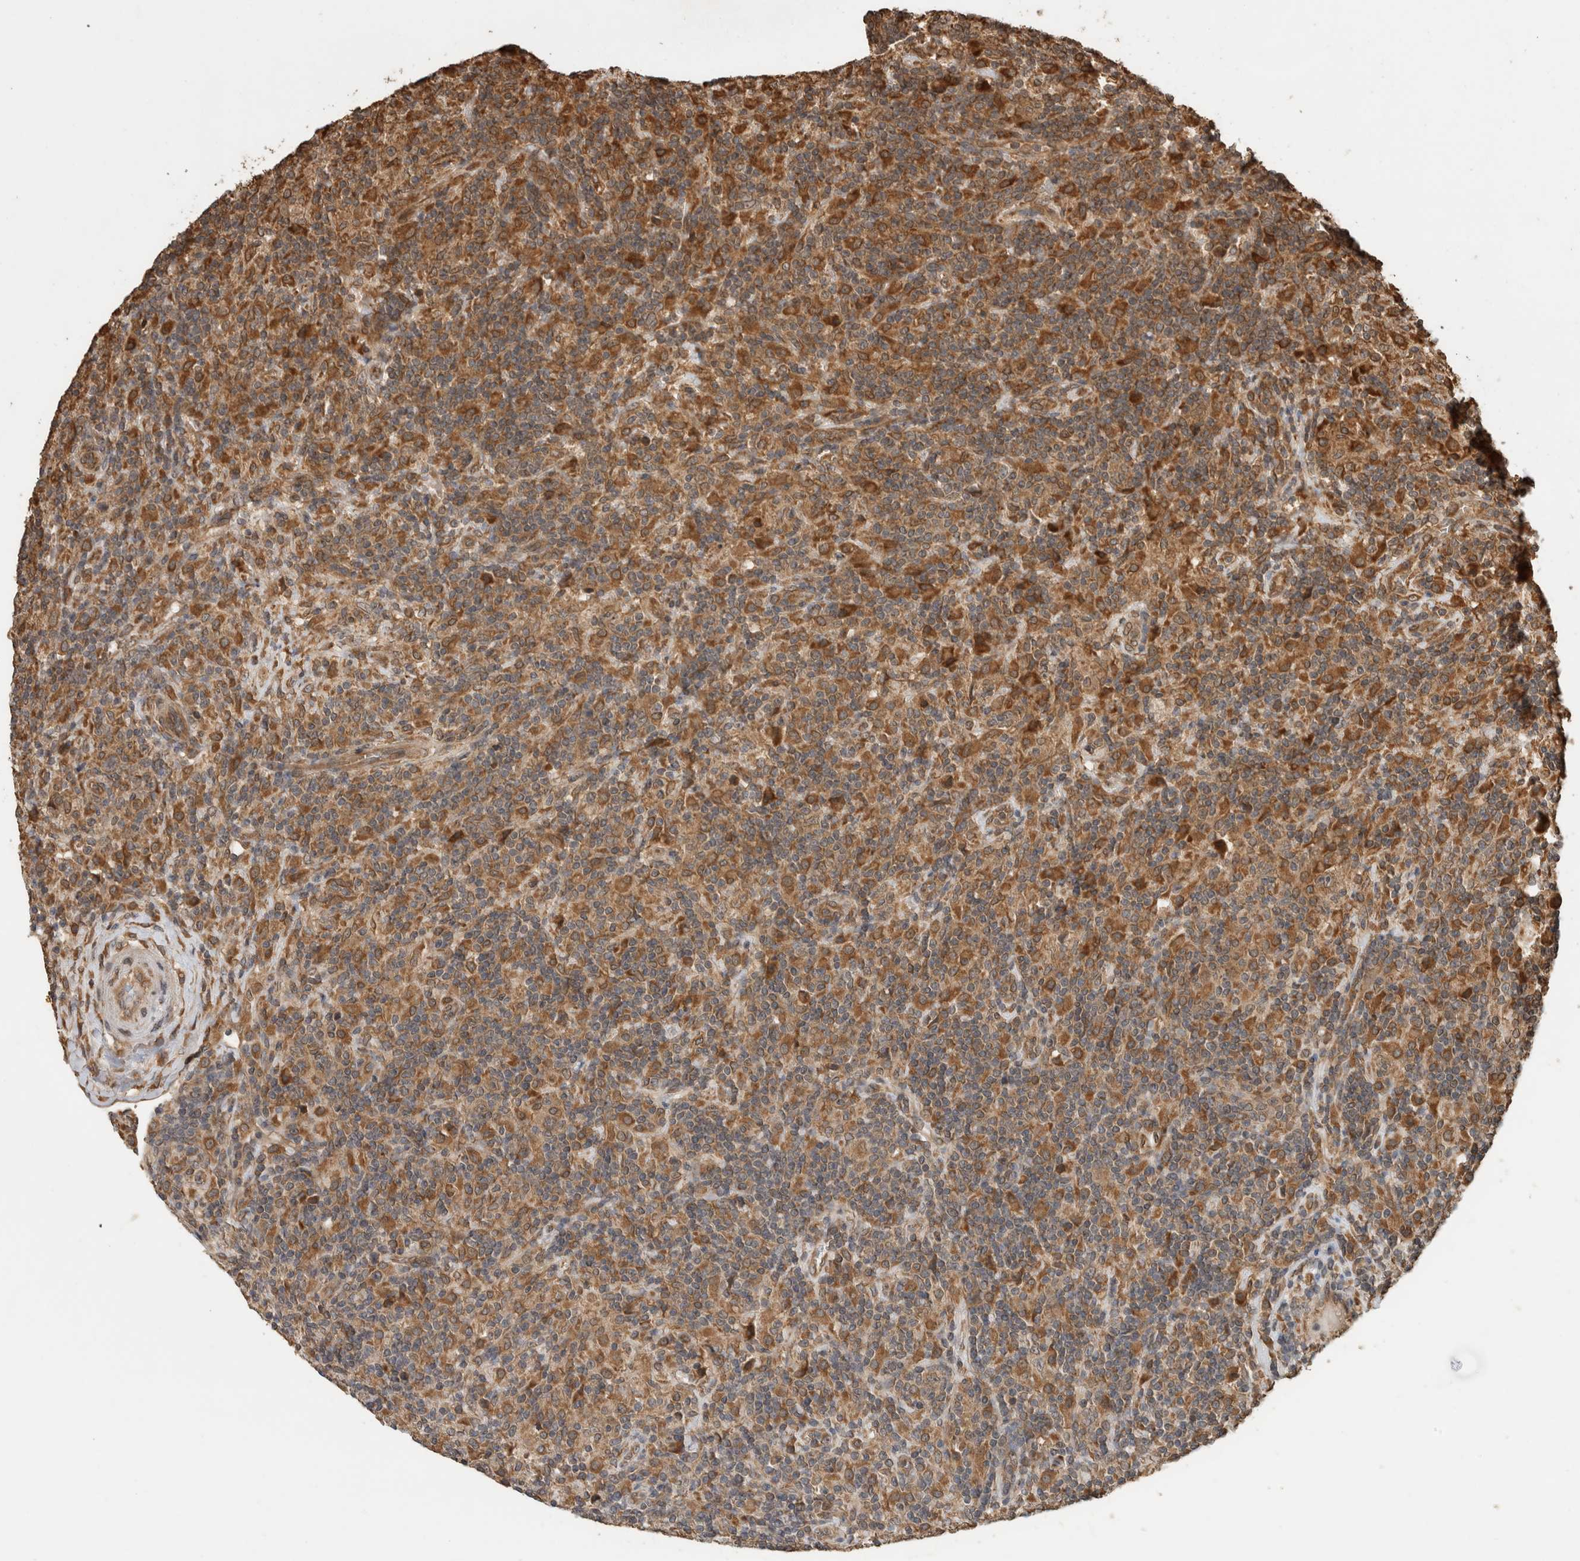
{"staining": {"intensity": "moderate", "quantity": ">75%", "location": "cytoplasmic/membranous"}, "tissue": "lymphoma", "cell_type": "Tumor cells", "image_type": "cancer", "snomed": [{"axis": "morphology", "description": "Hodgkin's disease, NOS"}, {"axis": "topography", "description": "Lymph node"}], "caption": "This photomicrograph demonstrates IHC staining of lymphoma, with medium moderate cytoplasmic/membranous expression in approximately >75% of tumor cells.", "gene": "OTUD7B", "patient": {"sex": "male", "age": 70}}